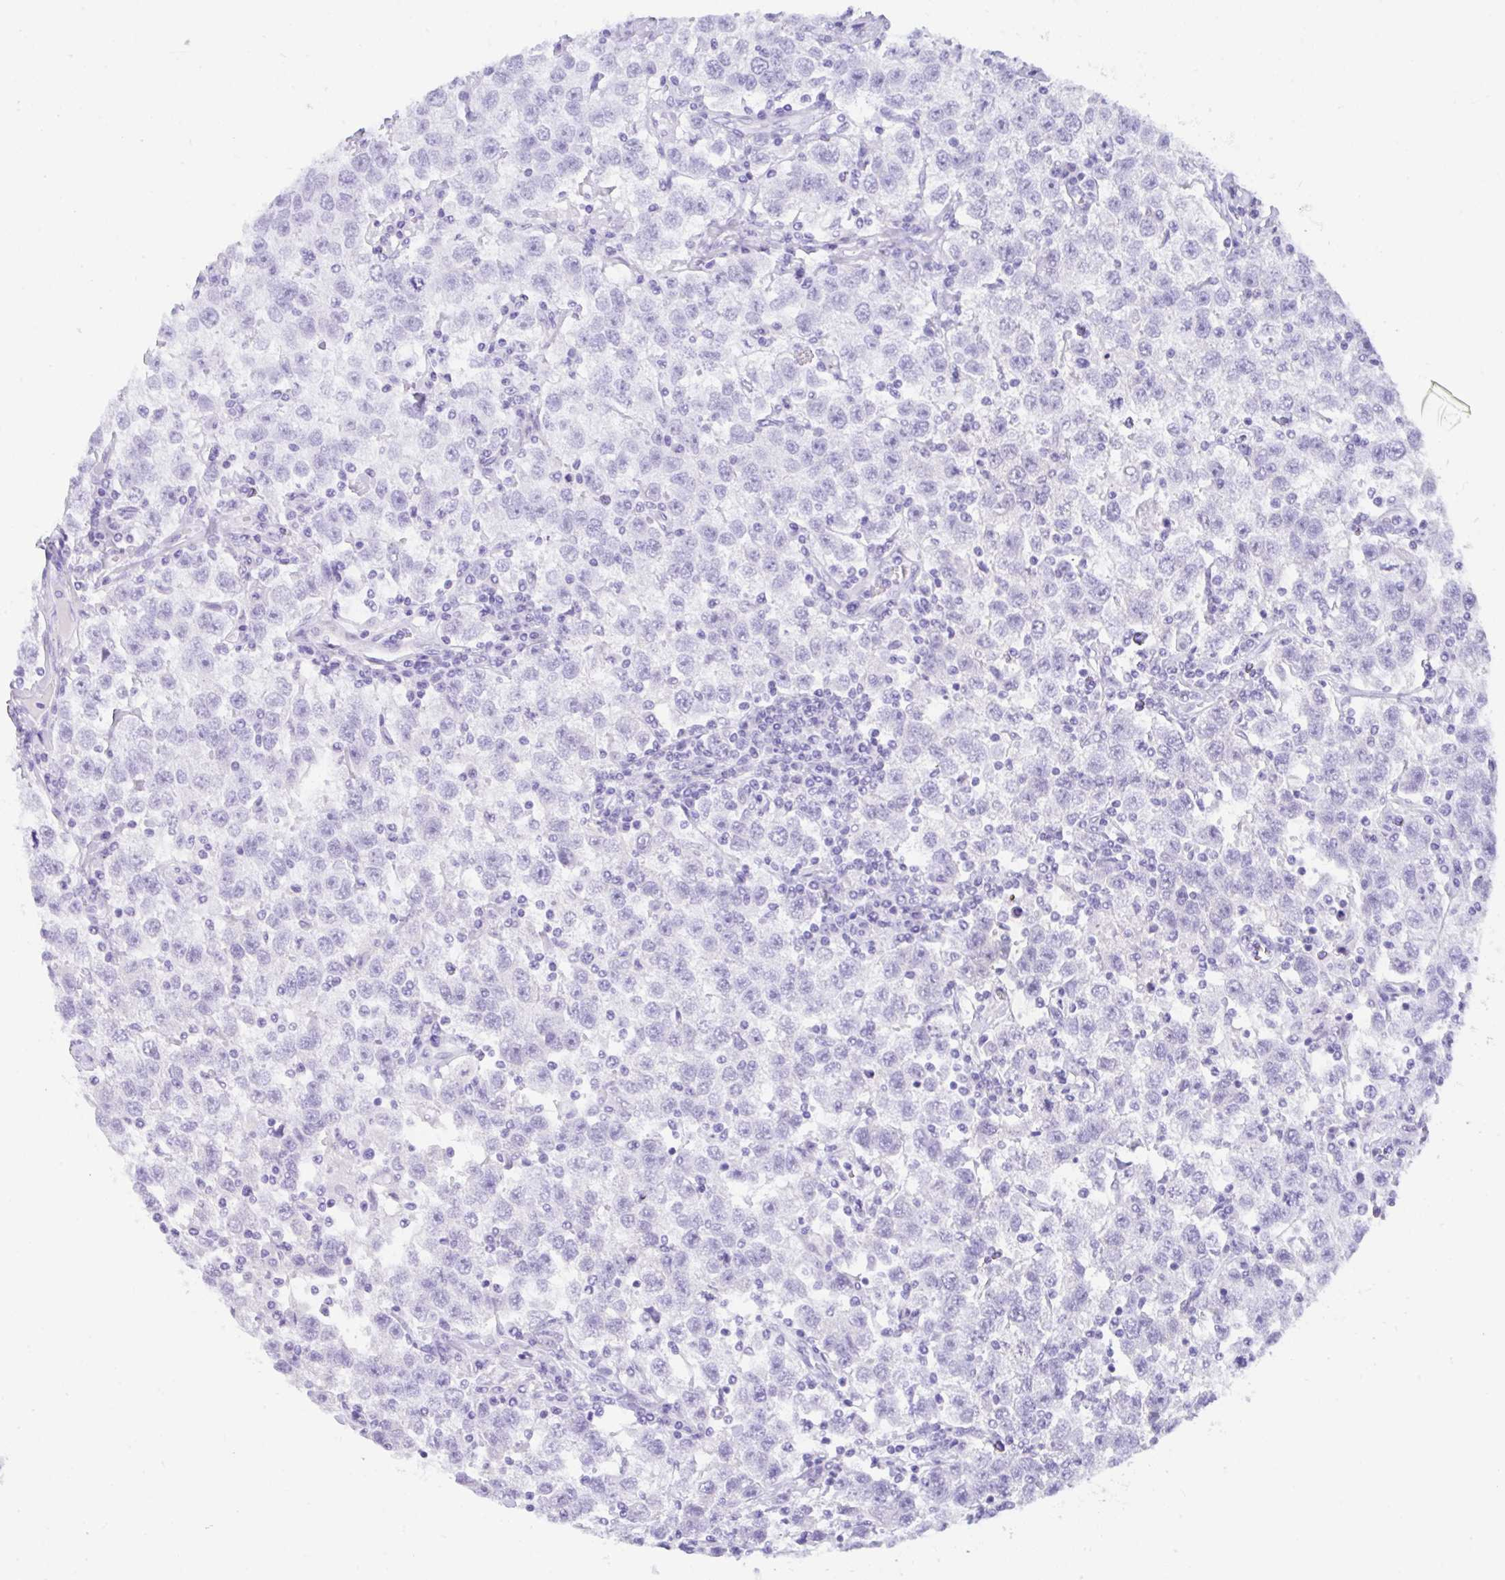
{"staining": {"intensity": "negative", "quantity": "none", "location": "none"}, "tissue": "testis cancer", "cell_type": "Tumor cells", "image_type": "cancer", "snomed": [{"axis": "morphology", "description": "Seminoma, NOS"}, {"axis": "topography", "description": "Testis"}], "caption": "Tumor cells are negative for brown protein staining in seminoma (testis). (Brightfield microscopy of DAB (3,3'-diaminobenzidine) immunohistochemistry at high magnification).", "gene": "CPA1", "patient": {"sex": "male", "age": 41}}